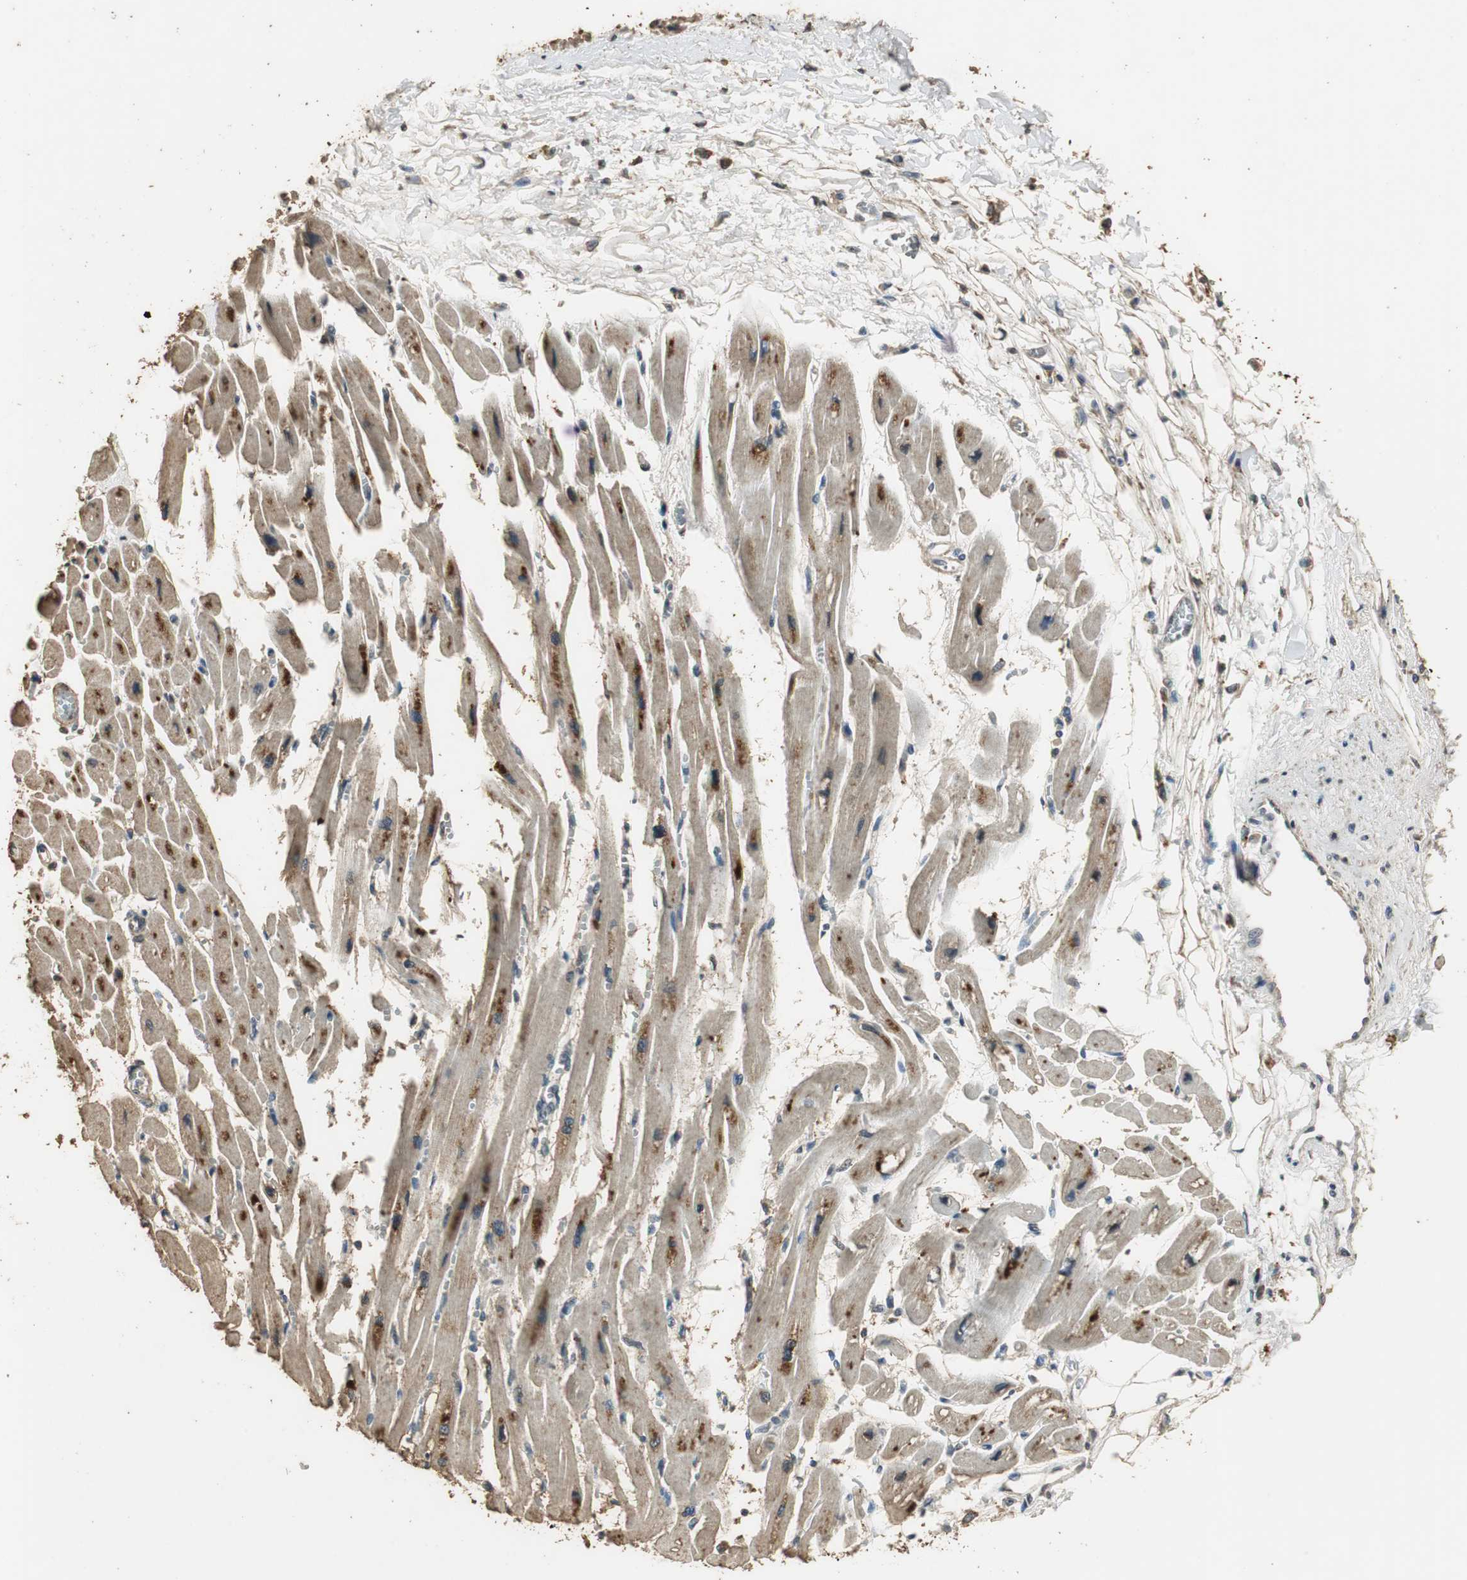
{"staining": {"intensity": "strong", "quantity": "25%-75%", "location": "cytoplasmic/membranous,nuclear"}, "tissue": "heart muscle", "cell_type": "Cardiomyocytes", "image_type": "normal", "snomed": [{"axis": "morphology", "description": "Normal tissue, NOS"}, {"axis": "topography", "description": "Heart"}], "caption": "Immunohistochemical staining of benign human heart muscle demonstrates 25%-75% levels of strong cytoplasmic/membranous,nuclear protein expression in about 25%-75% of cardiomyocytes.", "gene": "TMPRSS4", "patient": {"sex": "female", "age": 54}}